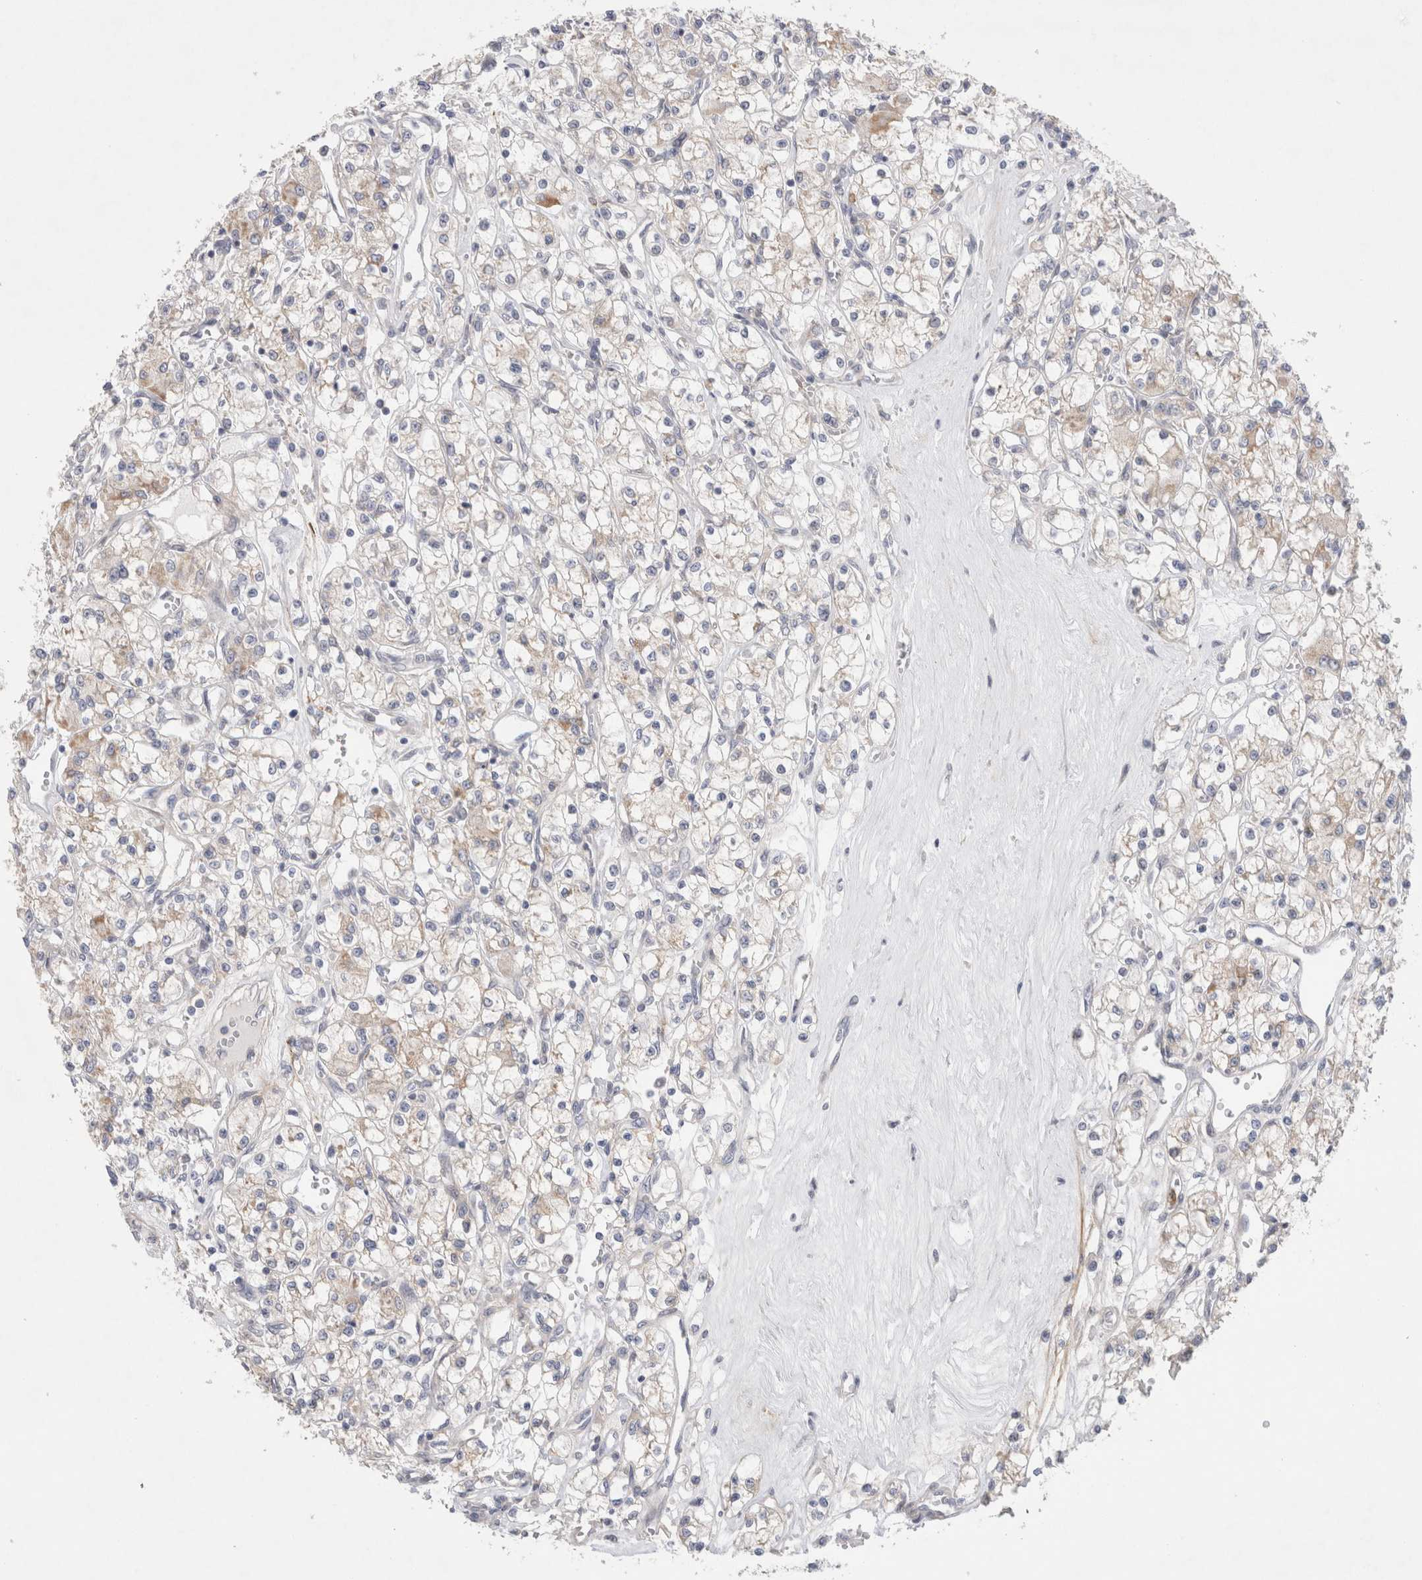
{"staining": {"intensity": "weak", "quantity": "<25%", "location": "cytoplasmic/membranous"}, "tissue": "renal cancer", "cell_type": "Tumor cells", "image_type": "cancer", "snomed": [{"axis": "morphology", "description": "Adenocarcinoma, NOS"}, {"axis": "topography", "description": "Kidney"}], "caption": "DAB immunohistochemical staining of renal adenocarcinoma shows no significant positivity in tumor cells.", "gene": "GSDMB", "patient": {"sex": "female", "age": 59}}